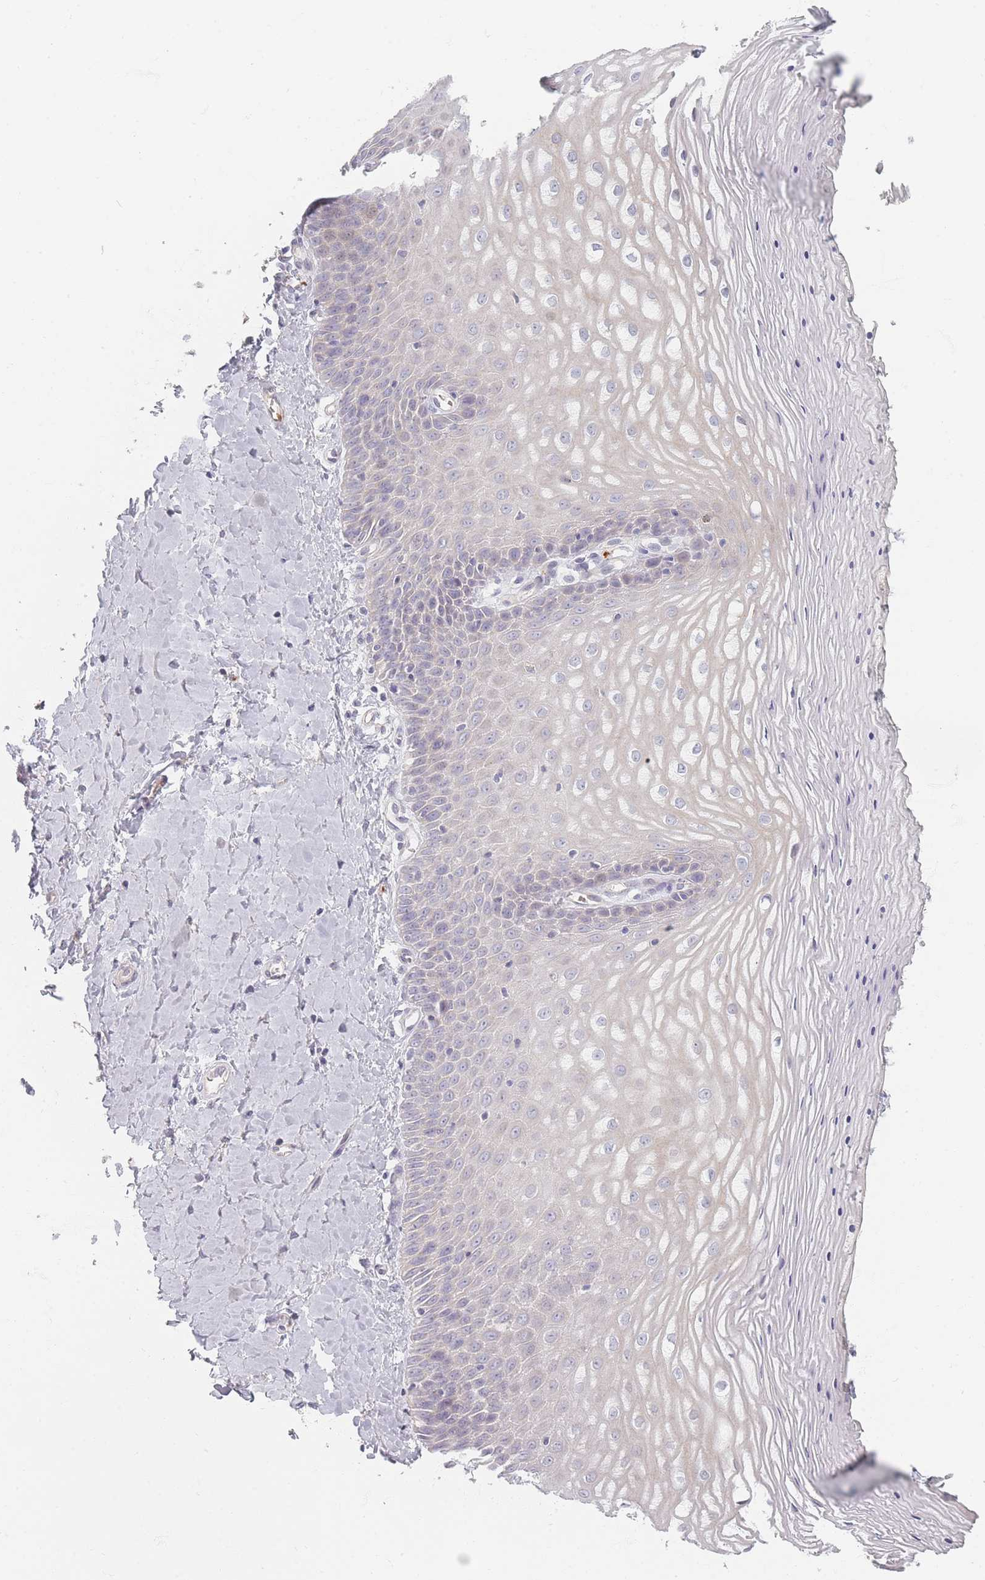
{"staining": {"intensity": "negative", "quantity": "none", "location": "none"}, "tissue": "vagina", "cell_type": "Squamous epithelial cells", "image_type": "normal", "snomed": [{"axis": "morphology", "description": "Normal tissue, NOS"}, {"axis": "topography", "description": "Vagina"}], "caption": "Squamous epithelial cells show no significant positivity in normal vagina. (Immunohistochemistry (ihc), brightfield microscopy, high magnification).", "gene": "TMOD1", "patient": {"sex": "female", "age": 65}}